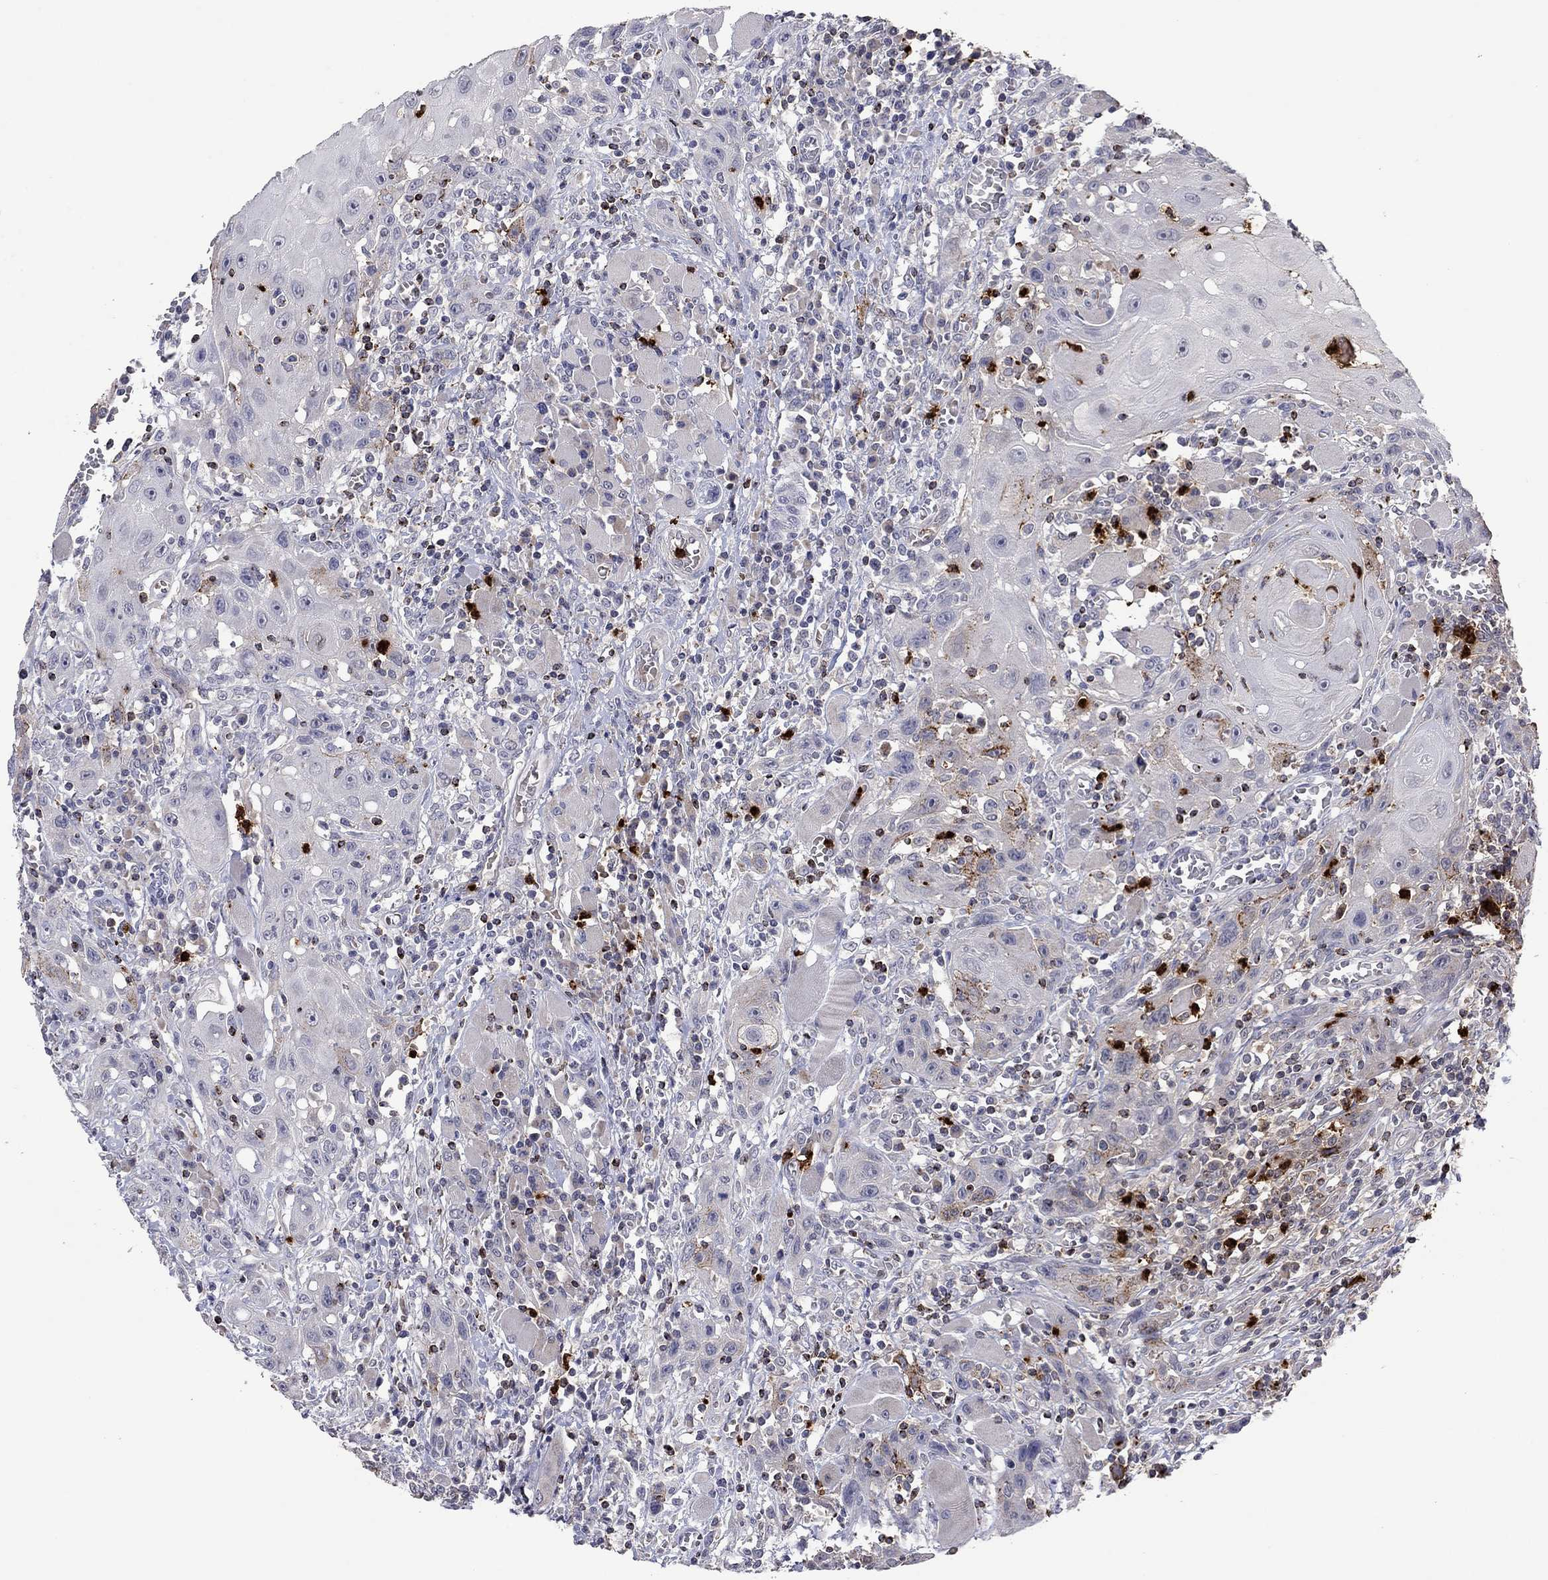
{"staining": {"intensity": "negative", "quantity": "none", "location": "none"}, "tissue": "head and neck cancer", "cell_type": "Tumor cells", "image_type": "cancer", "snomed": [{"axis": "morphology", "description": "Normal tissue, NOS"}, {"axis": "morphology", "description": "Squamous cell carcinoma, NOS"}, {"axis": "topography", "description": "Oral tissue"}, {"axis": "topography", "description": "Head-Neck"}], "caption": "IHC of squamous cell carcinoma (head and neck) displays no positivity in tumor cells.", "gene": "CCL5", "patient": {"sex": "male", "age": 71}}